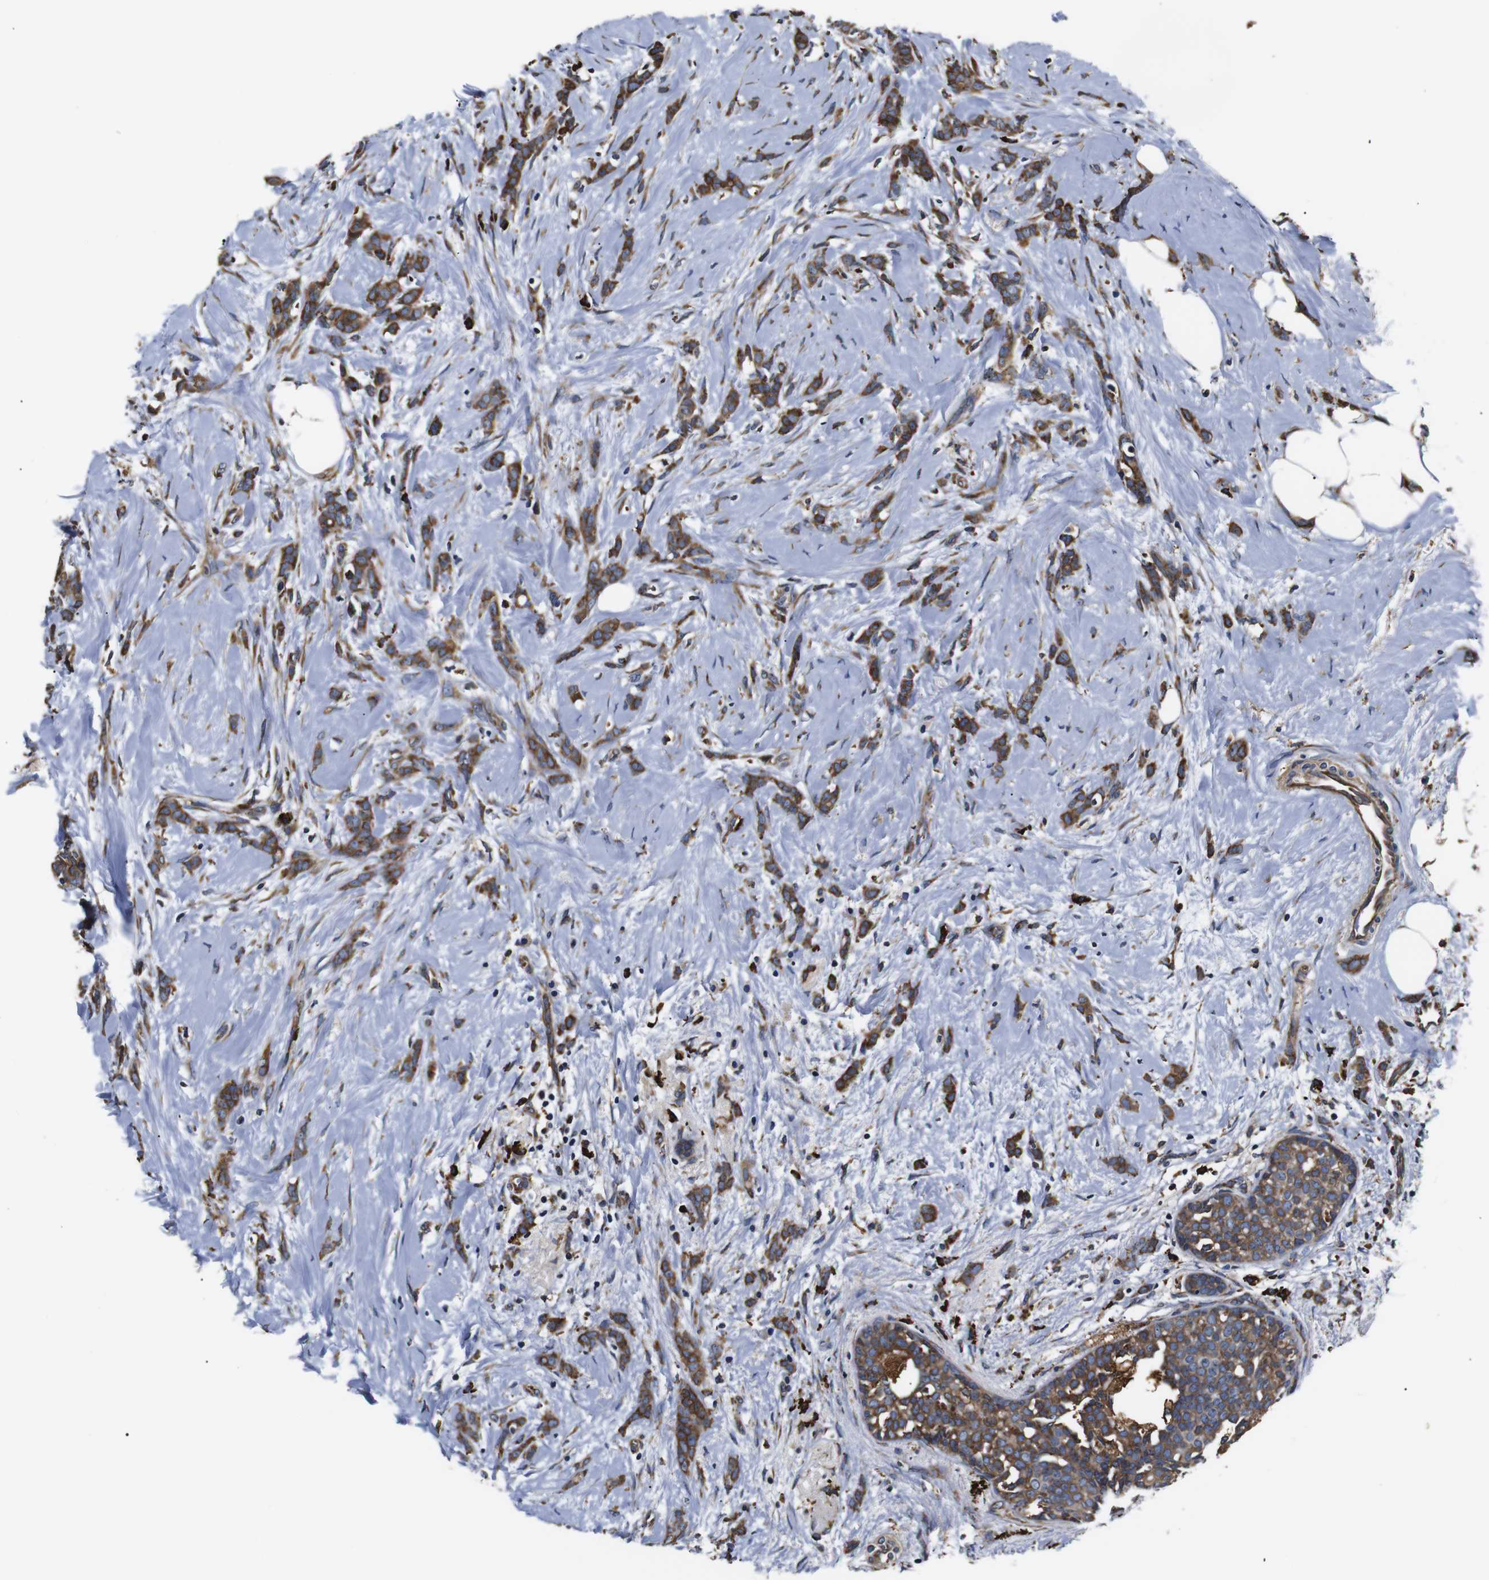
{"staining": {"intensity": "moderate", "quantity": ">75%", "location": "cytoplasmic/membranous"}, "tissue": "breast cancer", "cell_type": "Tumor cells", "image_type": "cancer", "snomed": [{"axis": "morphology", "description": "Lobular carcinoma, in situ"}, {"axis": "morphology", "description": "Lobular carcinoma"}, {"axis": "topography", "description": "Breast"}], "caption": "High-magnification brightfield microscopy of breast cancer (lobular carcinoma in situ) stained with DAB (3,3'-diaminobenzidine) (brown) and counterstained with hematoxylin (blue). tumor cells exhibit moderate cytoplasmic/membranous expression is present in about>75% of cells.", "gene": "HHIP", "patient": {"sex": "female", "age": 41}}